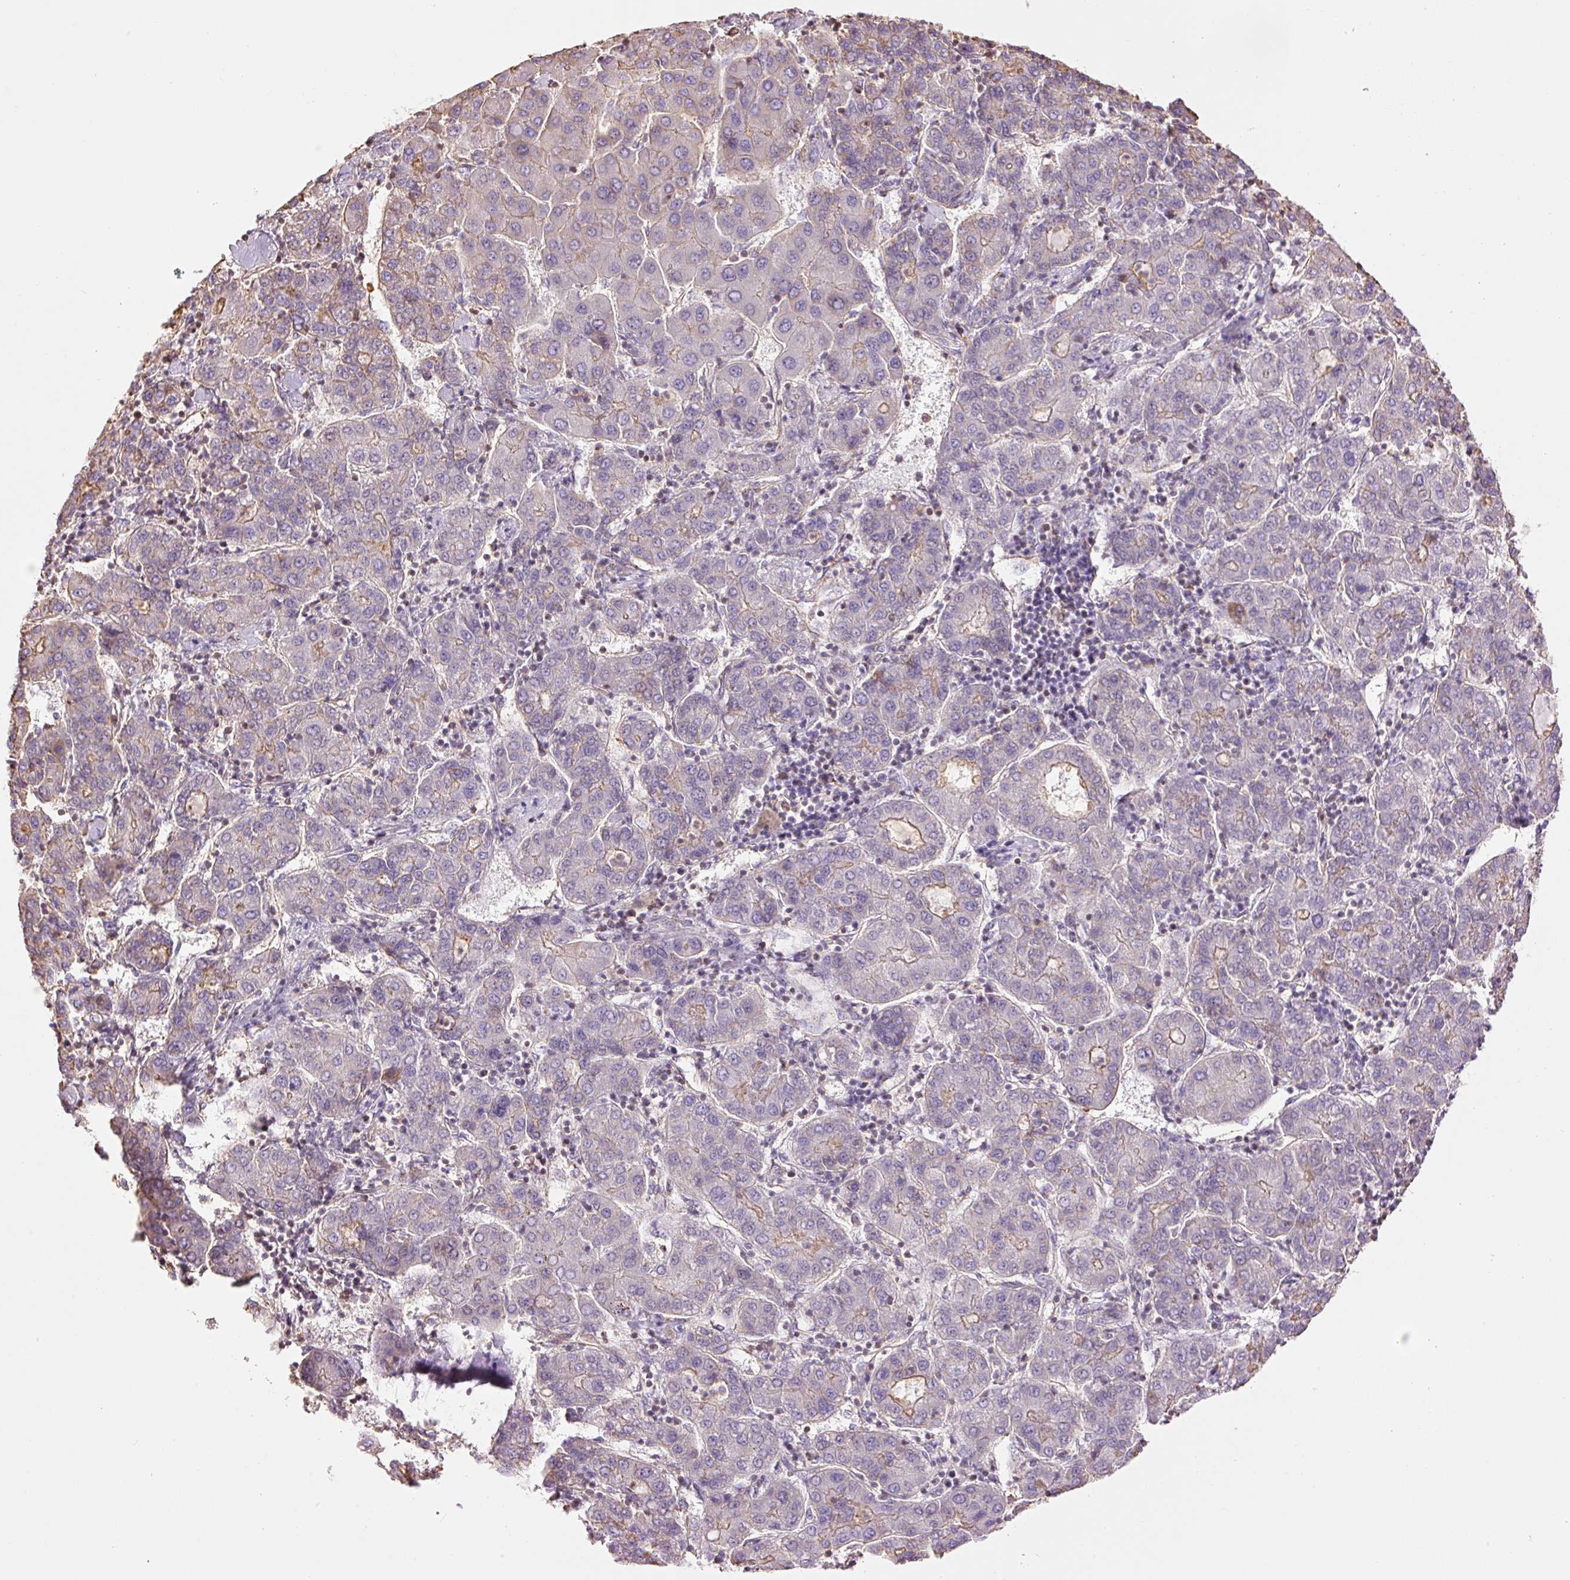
{"staining": {"intensity": "weak", "quantity": "<25%", "location": "cytoplasmic/membranous"}, "tissue": "liver cancer", "cell_type": "Tumor cells", "image_type": "cancer", "snomed": [{"axis": "morphology", "description": "Carcinoma, Hepatocellular, NOS"}, {"axis": "topography", "description": "Liver"}], "caption": "The immunohistochemistry (IHC) image has no significant staining in tumor cells of hepatocellular carcinoma (liver) tissue.", "gene": "PPP1R1B", "patient": {"sex": "male", "age": 65}}